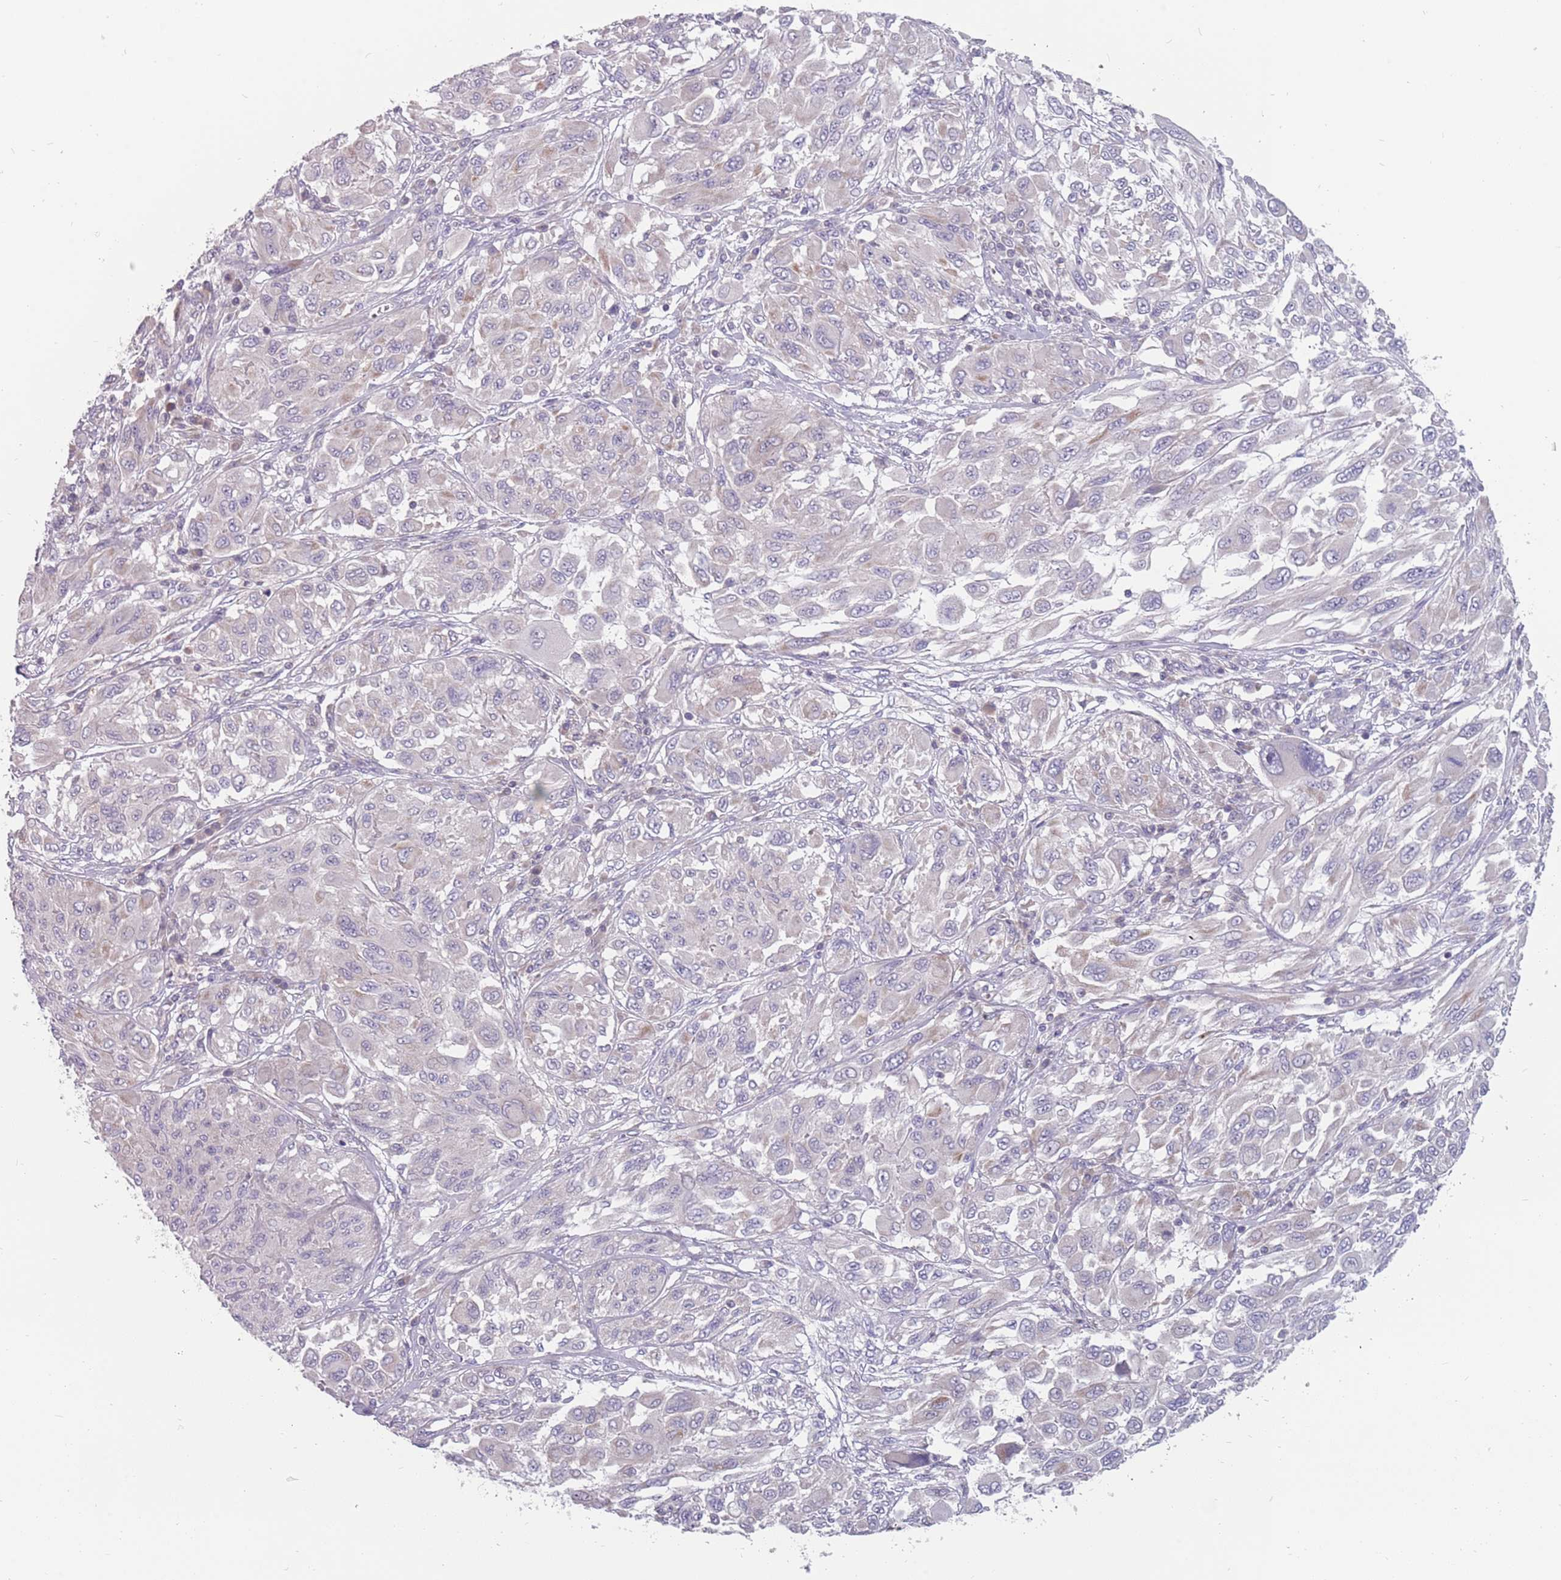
{"staining": {"intensity": "negative", "quantity": "none", "location": "none"}, "tissue": "melanoma", "cell_type": "Tumor cells", "image_type": "cancer", "snomed": [{"axis": "morphology", "description": "Malignant melanoma, NOS"}, {"axis": "topography", "description": "Skin"}], "caption": "The immunohistochemistry (IHC) photomicrograph has no significant positivity in tumor cells of malignant melanoma tissue. (Stains: DAB IHC with hematoxylin counter stain, Microscopy: brightfield microscopy at high magnification).", "gene": "CMTR2", "patient": {"sex": "female", "age": 91}}